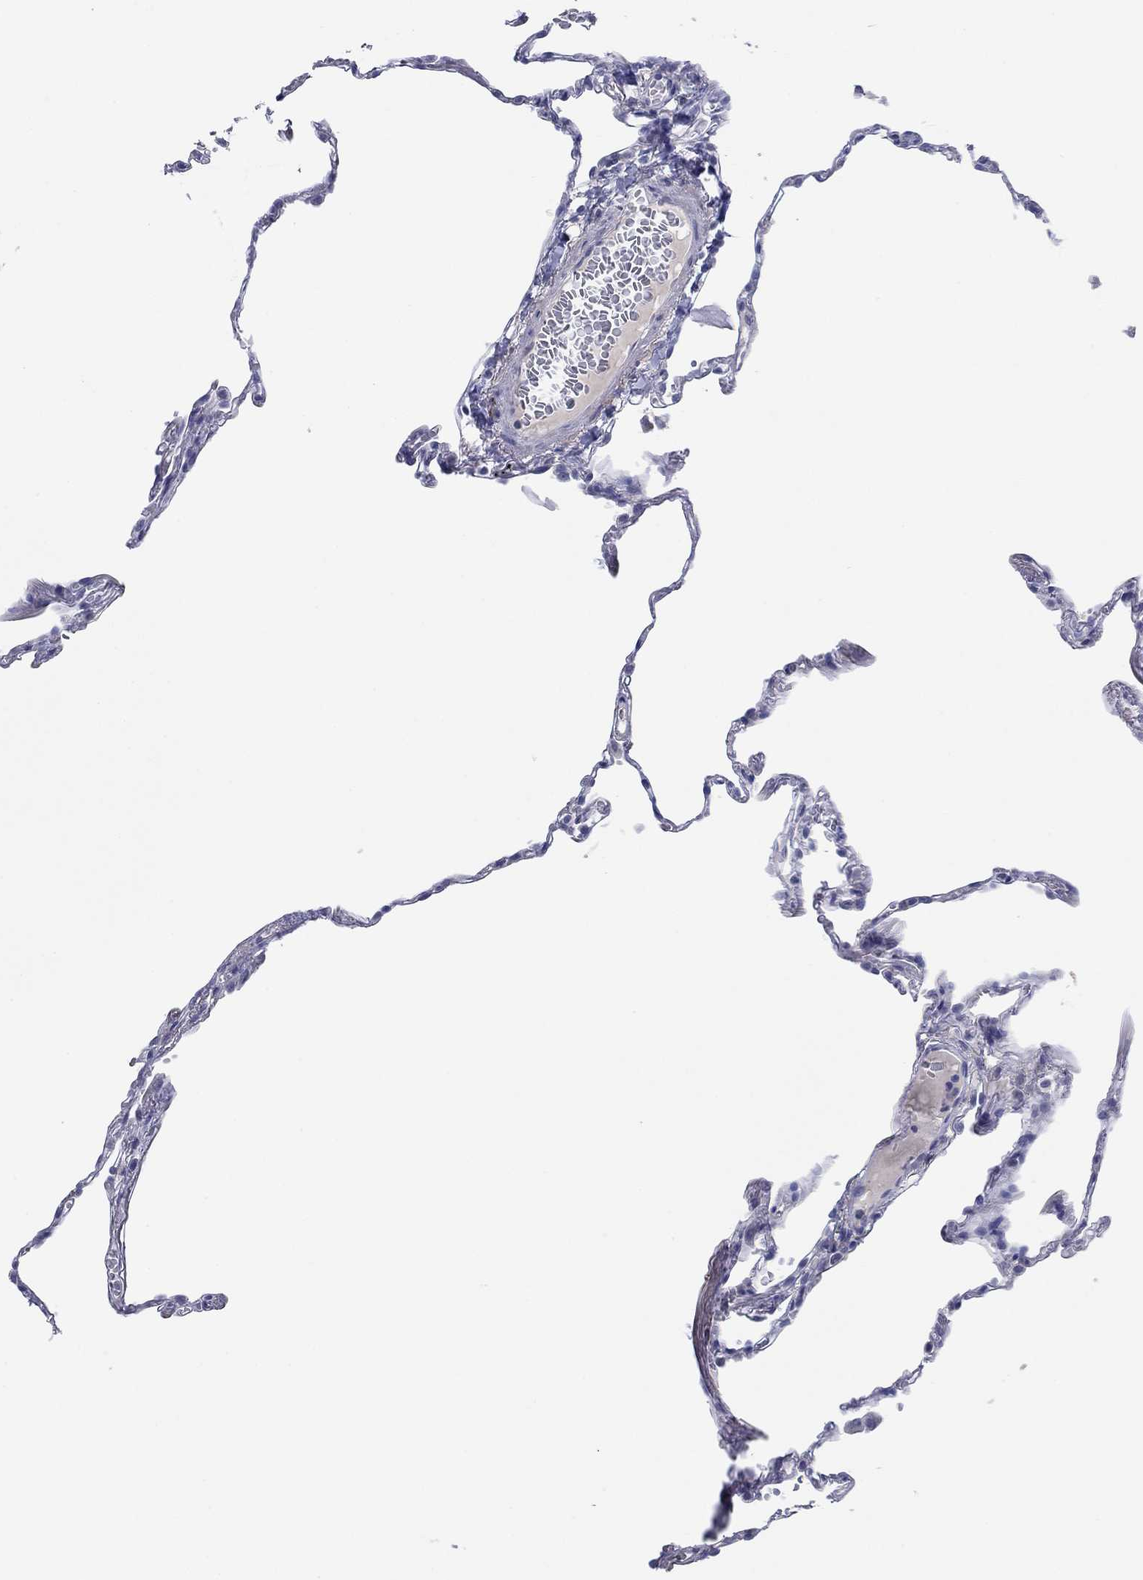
{"staining": {"intensity": "negative", "quantity": "none", "location": "none"}, "tissue": "lung", "cell_type": "Alveolar cells", "image_type": "normal", "snomed": [{"axis": "morphology", "description": "Normal tissue, NOS"}, {"axis": "topography", "description": "Lung"}], "caption": "An immunohistochemistry (IHC) image of unremarkable lung is shown. There is no staining in alveolar cells of lung. The staining was performed using DAB to visualize the protein expression in brown, while the nuclei were stained in blue with hematoxylin (Magnification: 20x).", "gene": "PDYN", "patient": {"sex": "male", "age": 78}}